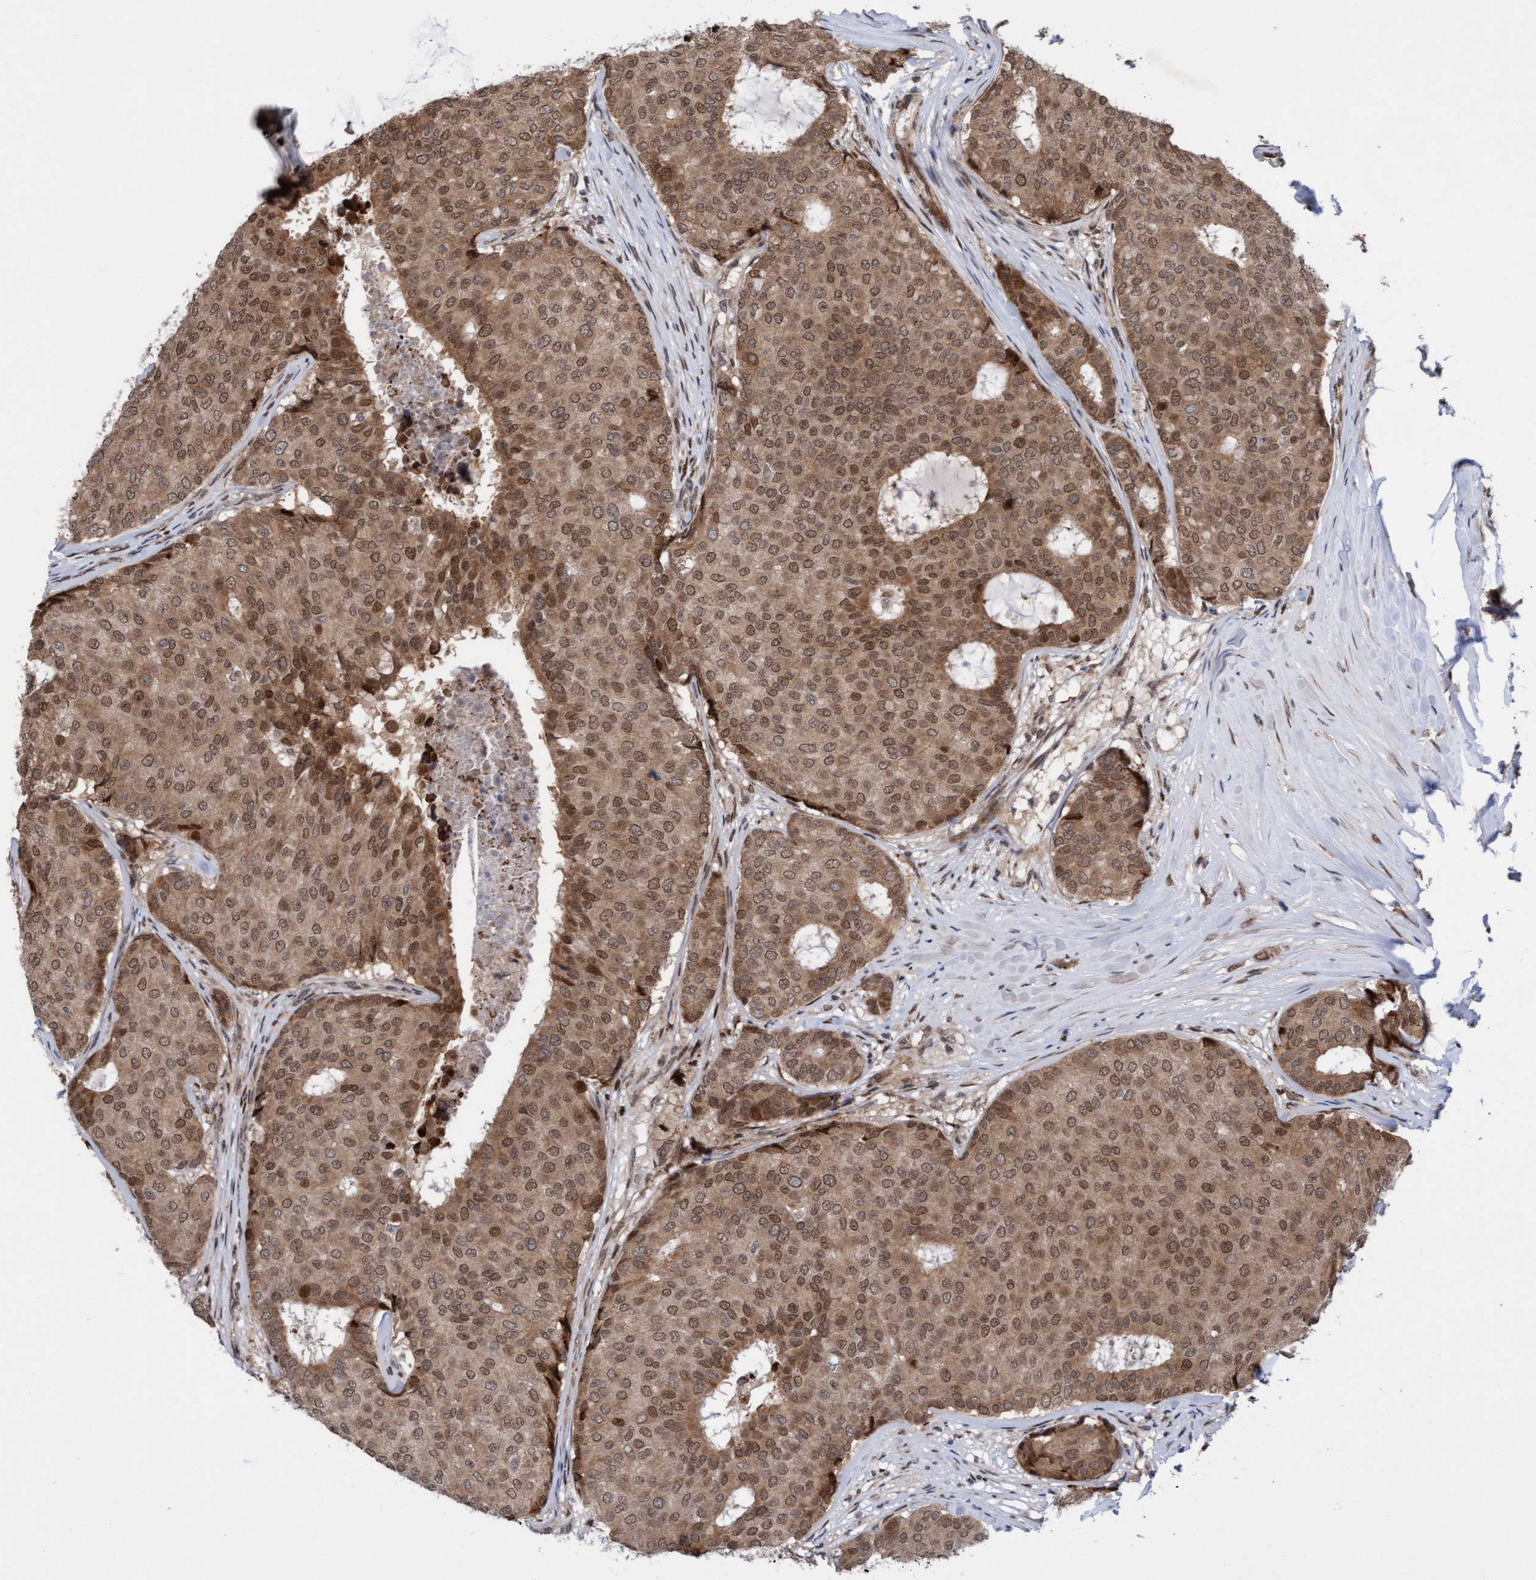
{"staining": {"intensity": "moderate", "quantity": ">75%", "location": "cytoplasmic/membranous,nuclear"}, "tissue": "breast cancer", "cell_type": "Tumor cells", "image_type": "cancer", "snomed": [{"axis": "morphology", "description": "Duct carcinoma"}, {"axis": "topography", "description": "Breast"}], "caption": "This photomicrograph shows immunohistochemistry staining of human breast cancer, with medium moderate cytoplasmic/membranous and nuclear positivity in approximately >75% of tumor cells.", "gene": "TANC2", "patient": {"sex": "female", "age": 75}}